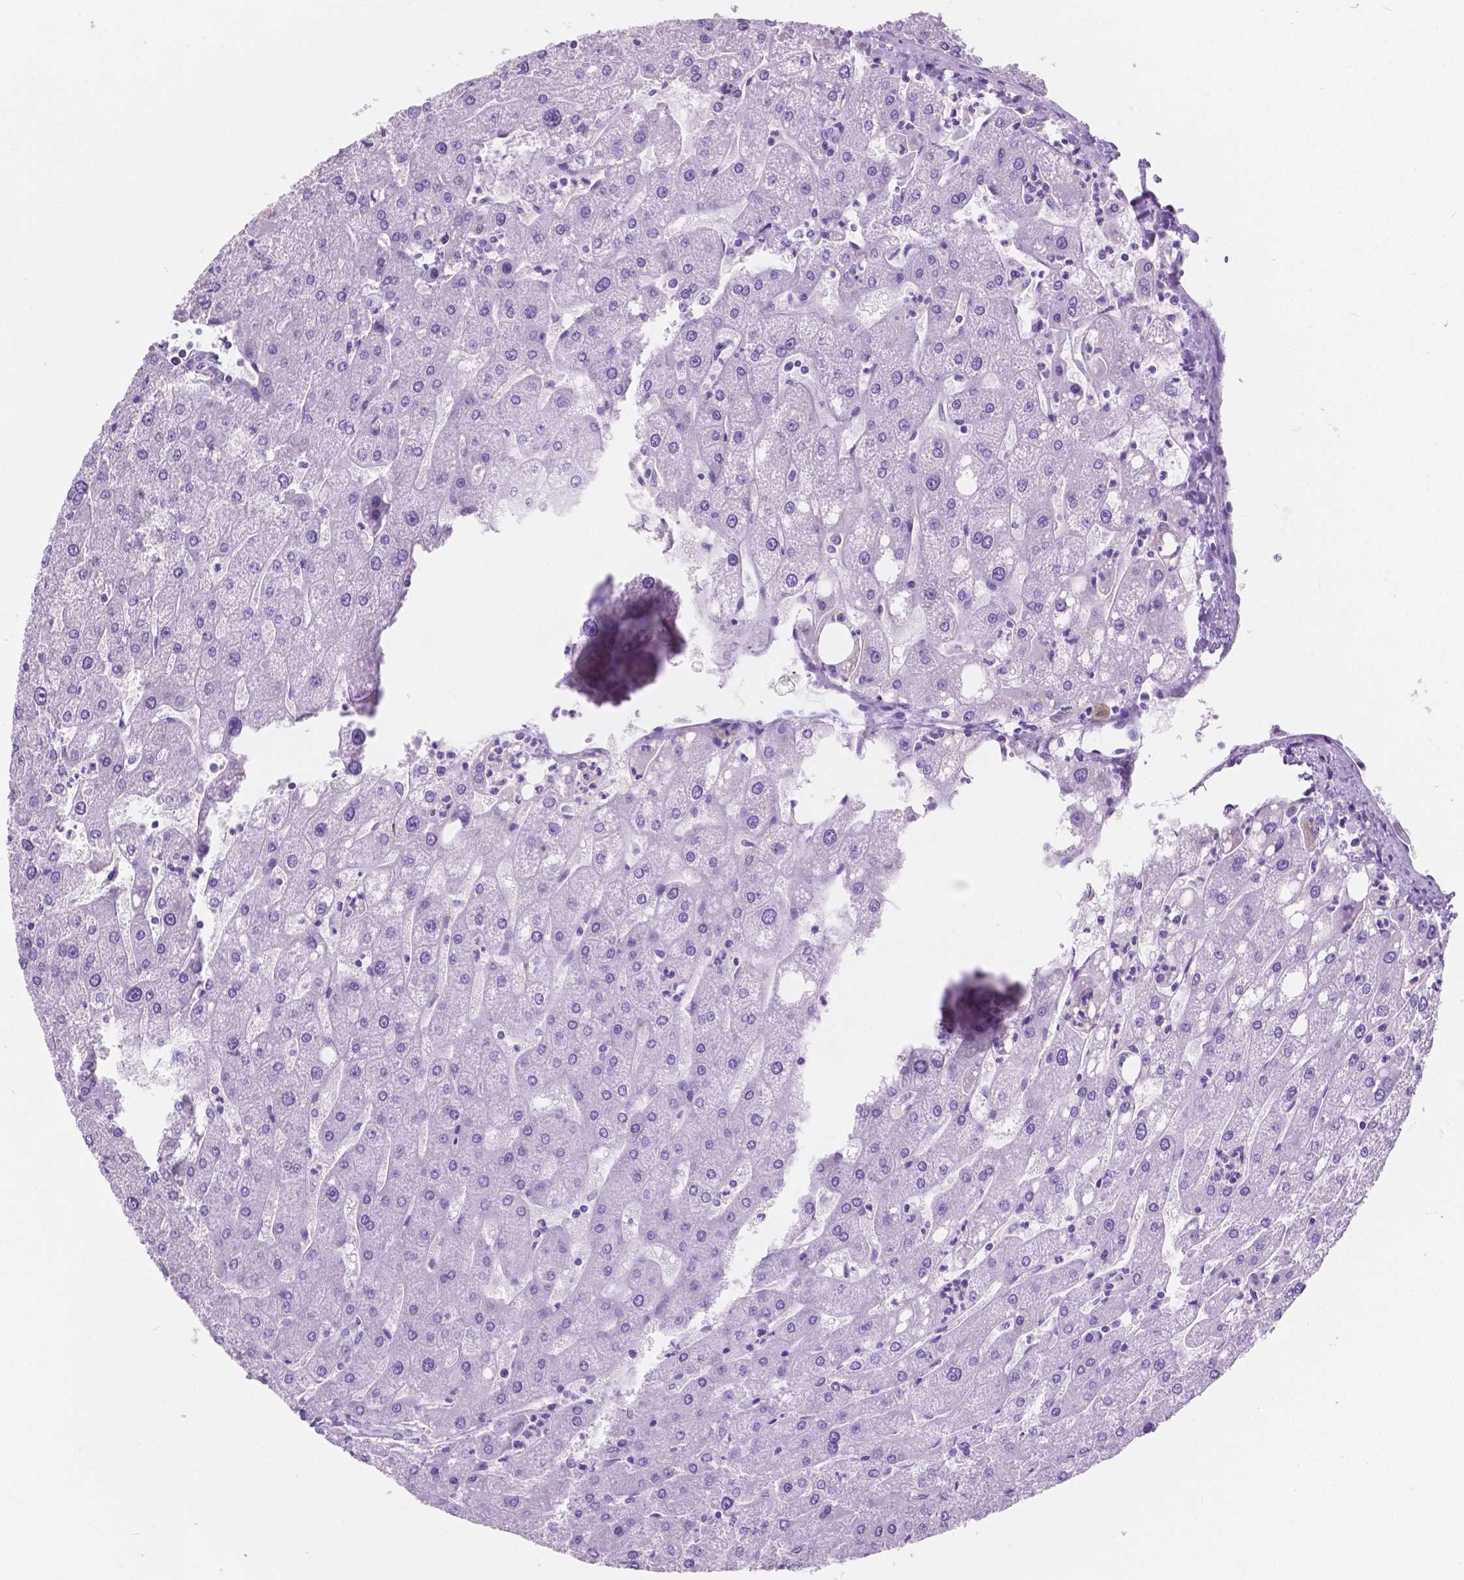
{"staining": {"intensity": "negative", "quantity": "none", "location": "none"}, "tissue": "liver", "cell_type": "Cholangiocytes", "image_type": "normal", "snomed": [{"axis": "morphology", "description": "Normal tissue, NOS"}, {"axis": "topography", "description": "Liver"}], "caption": "Photomicrograph shows no significant protein positivity in cholangiocytes of unremarkable liver.", "gene": "IGFN1", "patient": {"sex": "male", "age": 67}}